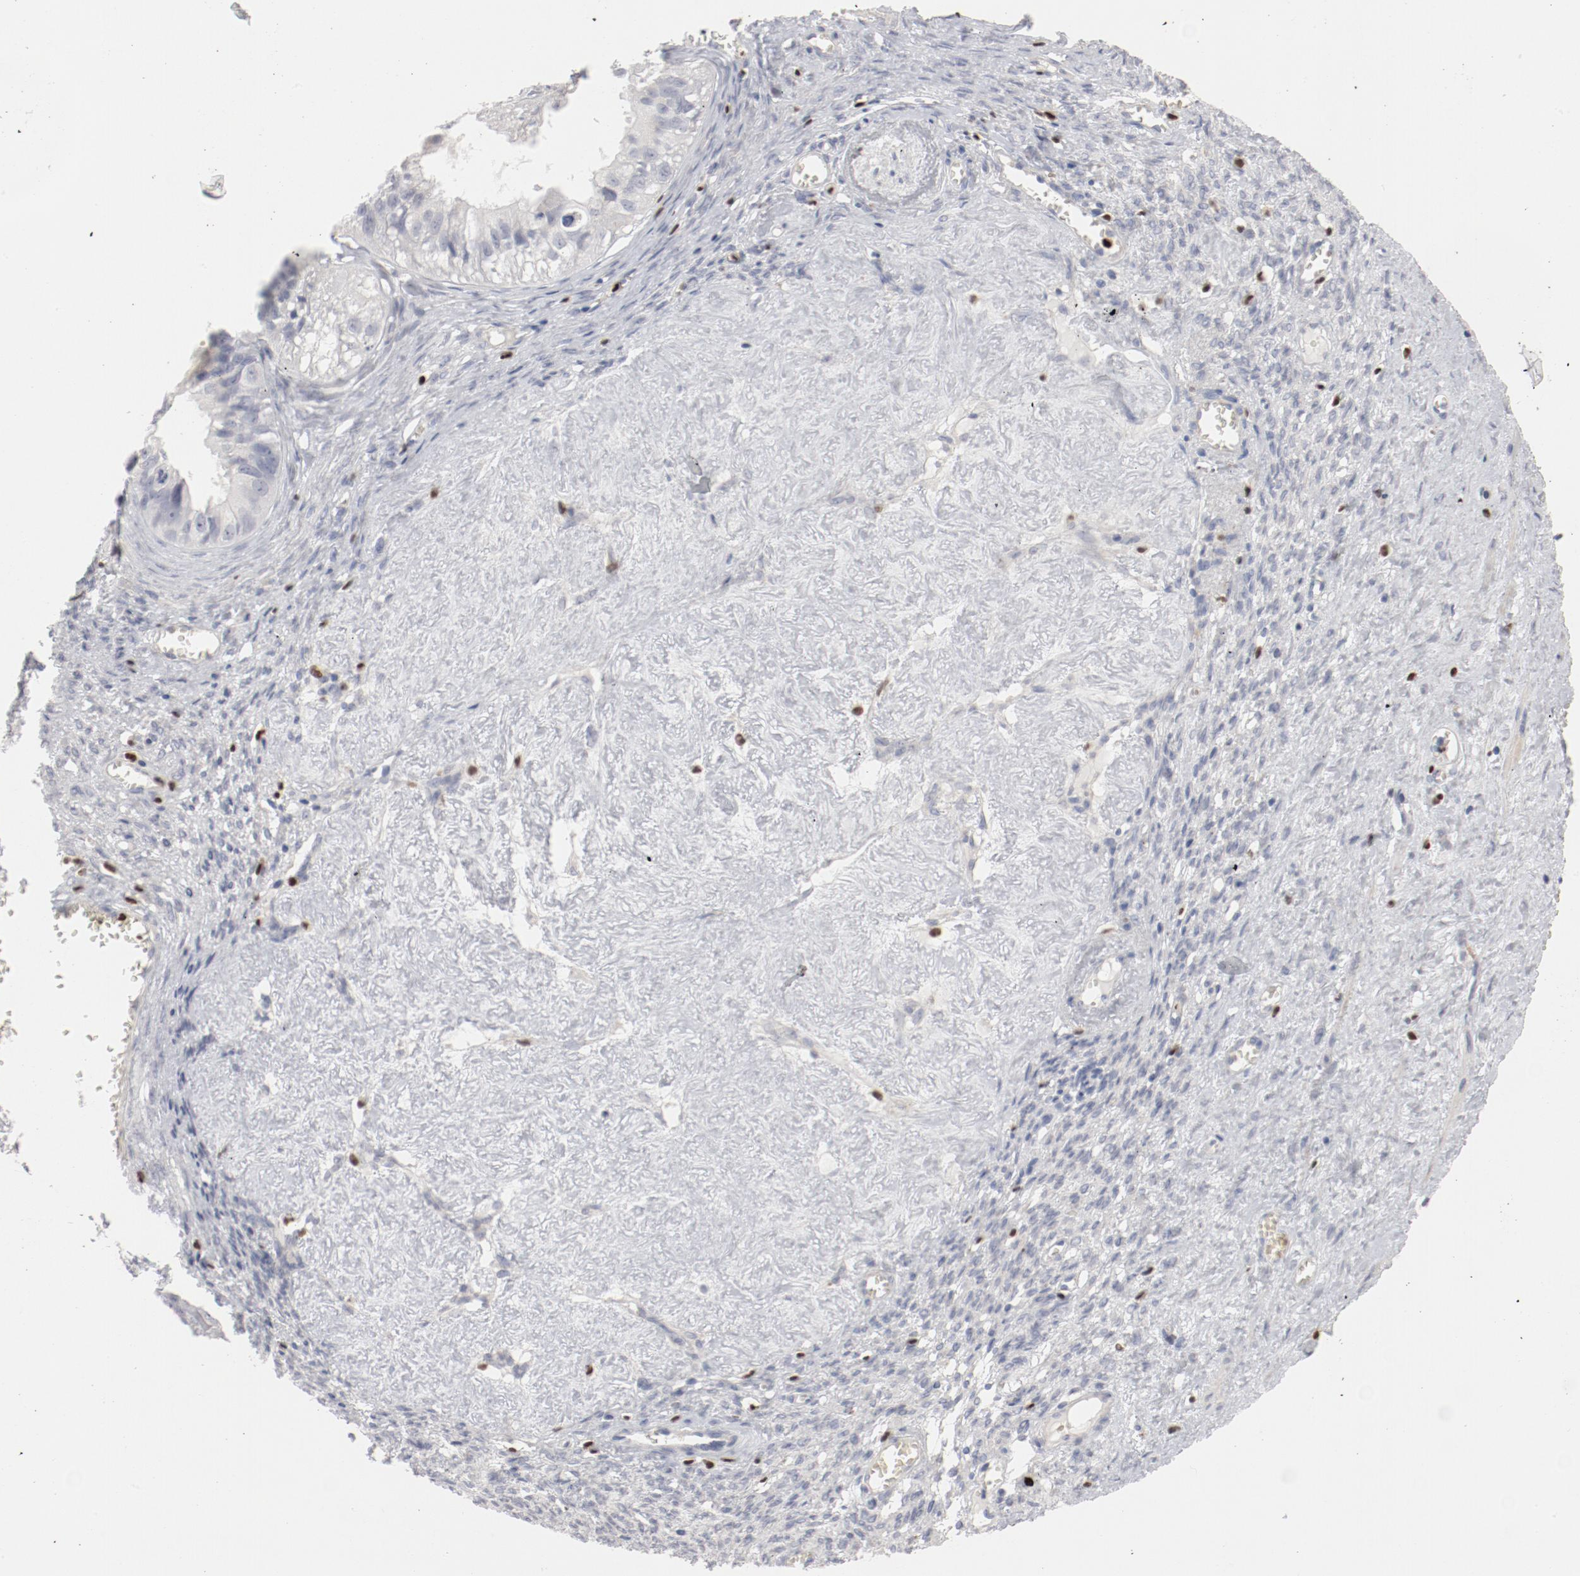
{"staining": {"intensity": "negative", "quantity": "none", "location": "none"}, "tissue": "ovarian cancer", "cell_type": "Tumor cells", "image_type": "cancer", "snomed": [{"axis": "morphology", "description": "Carcinoma, endometroid"}, {"axis": "topography", "description": "Ovary"}], "caption": "Human endometroid carcinoma (ovarian) stained for a protein using IHC reveals no positivity in tumor cells.", "gene": "SPI1", "patient": {"sex": "female", "age": 85}}